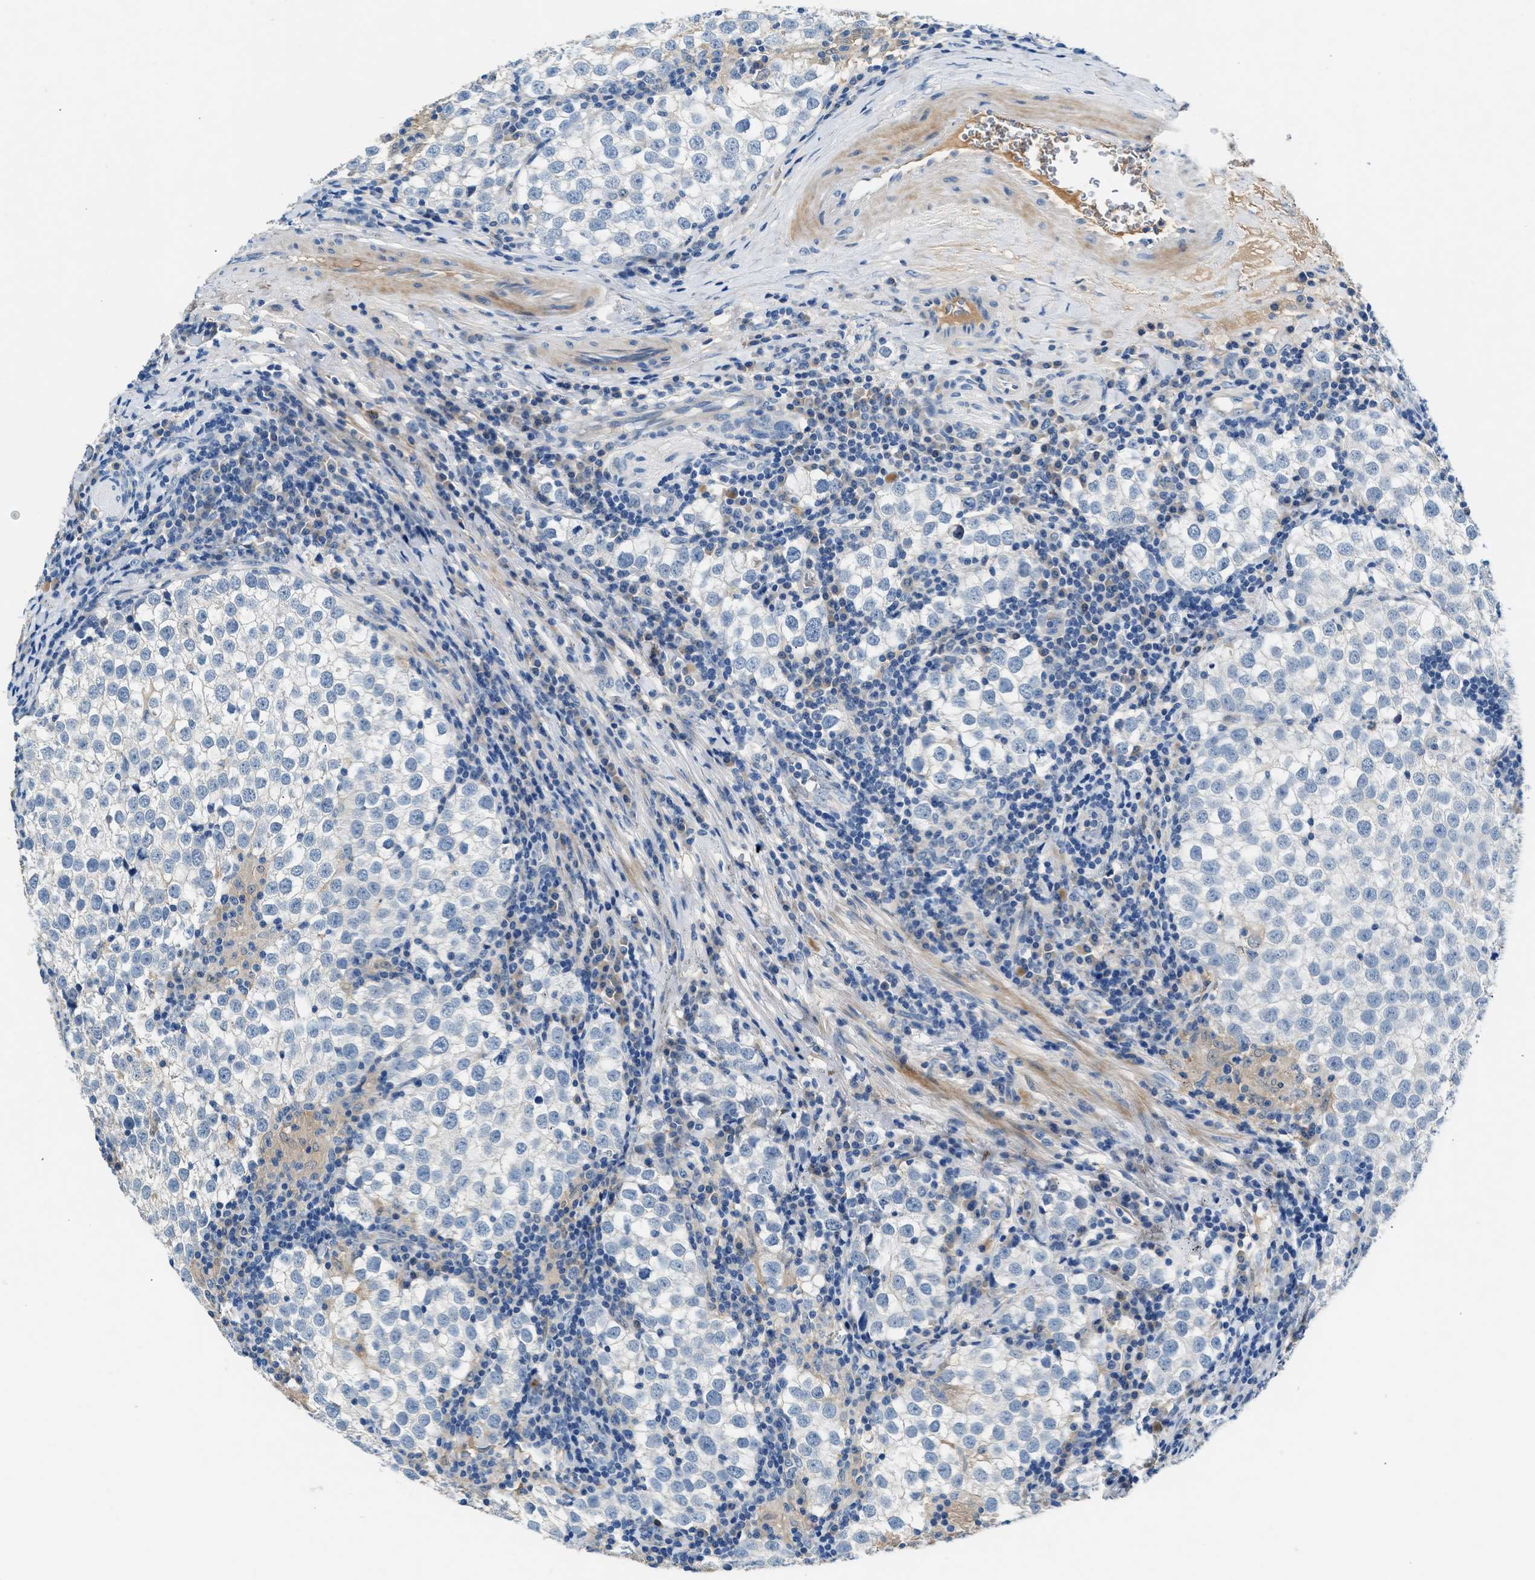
{"staining": {"intensity": "negative", "quantity": "none", "location": "none"}, "tissue": "testis cancer", "cell_type": "Tumor cells", "image_type": "cancer", "snomed": [{"axis": "morphology", "description": "Seminoma, NOS"}, {"axis": "morphology", "description": "Carcinoma, Embryonal, NOS"}, {"axis": "topography", "description": "Testis"}], "caption": "Micrograph shows no protein positivity in tumor cells of embryonal carcinoma (testis) tissue. (DAB (3,3'-diaminobenzidine) immunohistochemistry (IHC), high magnification).", "gene": "RWDD2B", "patient": {"sex": "male", "age": 36}}